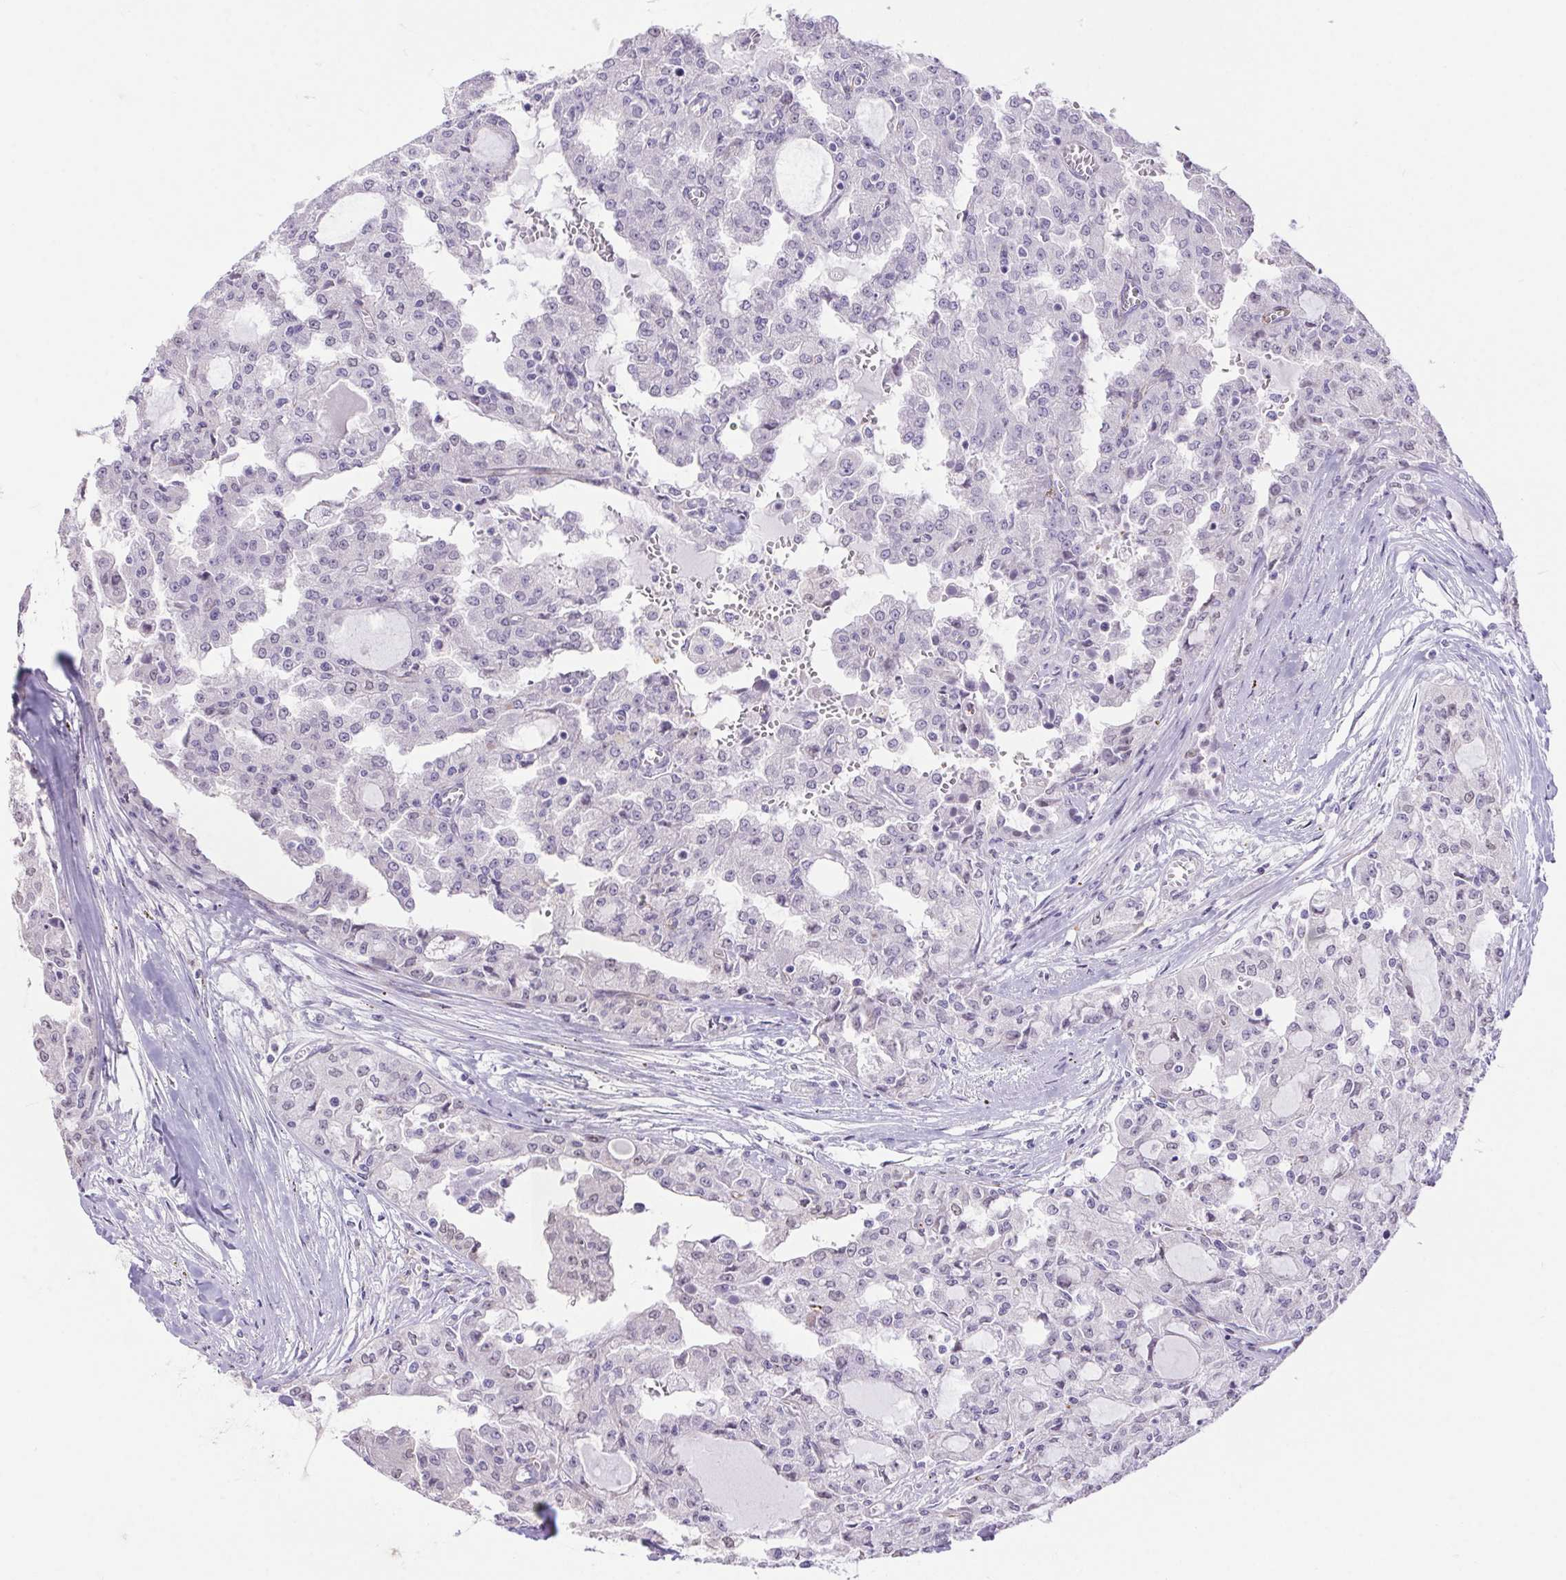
{"staining": {"intensity": "negative", "quantity": "none", "location": "none"}, "tissue": "head and neck cancer", "cell_type": "Tumor cells", "image_type": "cancer", "snomed": [{"axis": "morphology", "description": "Adenocarcinoma, NOS"}, {"axis": "topography", "description": "Head-Neck"}], "caption": "Head and neck cancer stained for a protein using IHC exhibits no staining tumor cells.", "gene": "ERP27", "patient": {"sex": "male", "age": 64}}